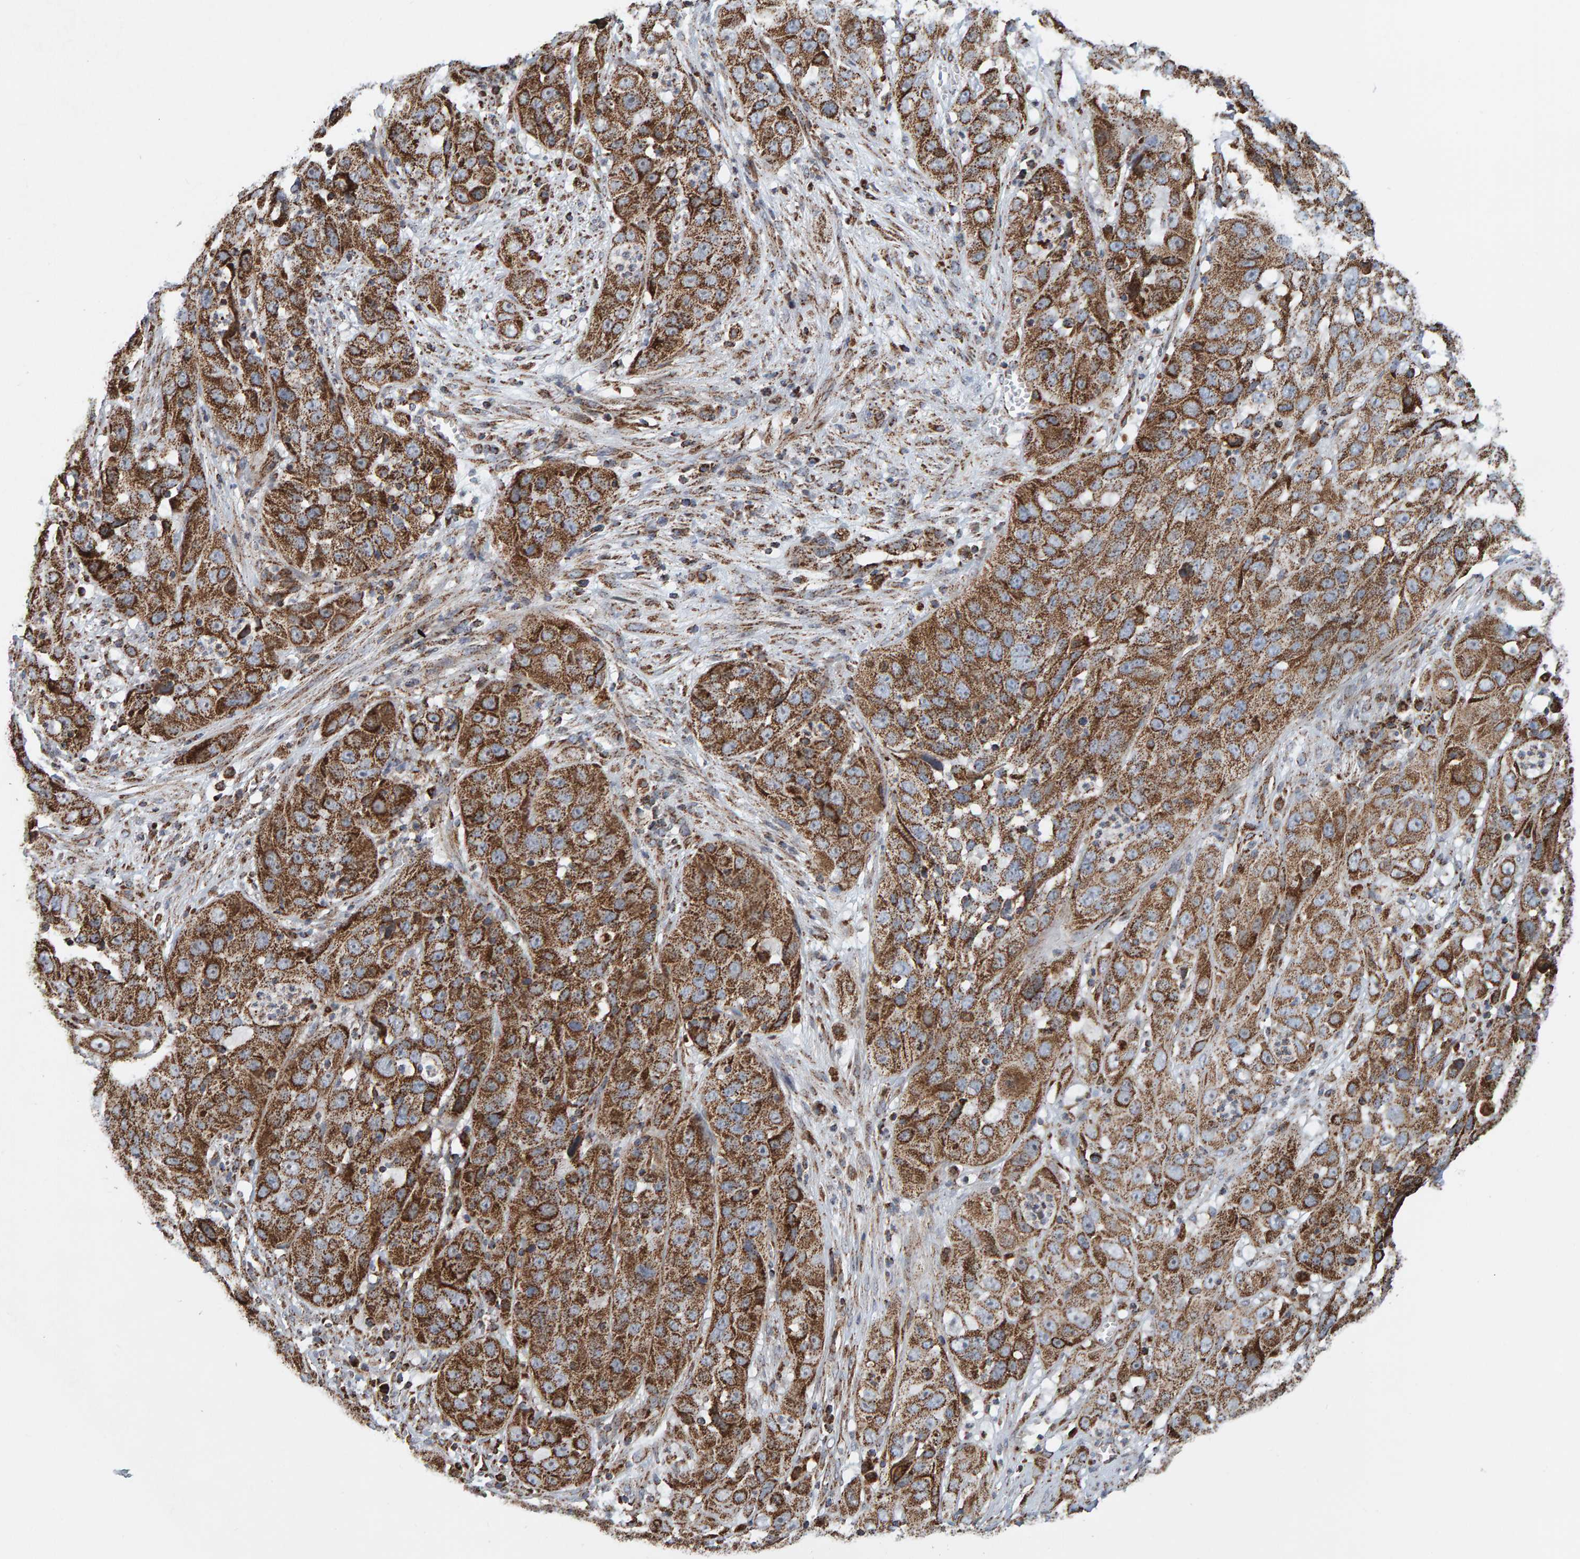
{"staining": {"intensity": "moderate", "quantity": ">75%", "location": "cytoplasmic/membranous"}, "tissue": "cervical cancer", "cell_type": "Tumor cells", "image_type": "cancer", "snomed": [{"axis": "morphology", "description": "Squamous cell carcinoma, NOS"}, {"axis": "topography", "description": "Cervix"}], "caption": "Squamous cell carcinoma (cervical) tissue displays moderate cytoplasmic/membranous expression in approximately >75% of tumor cells", "gene": "MRPL45", "patient": {"sex": "female", "age": 32}}